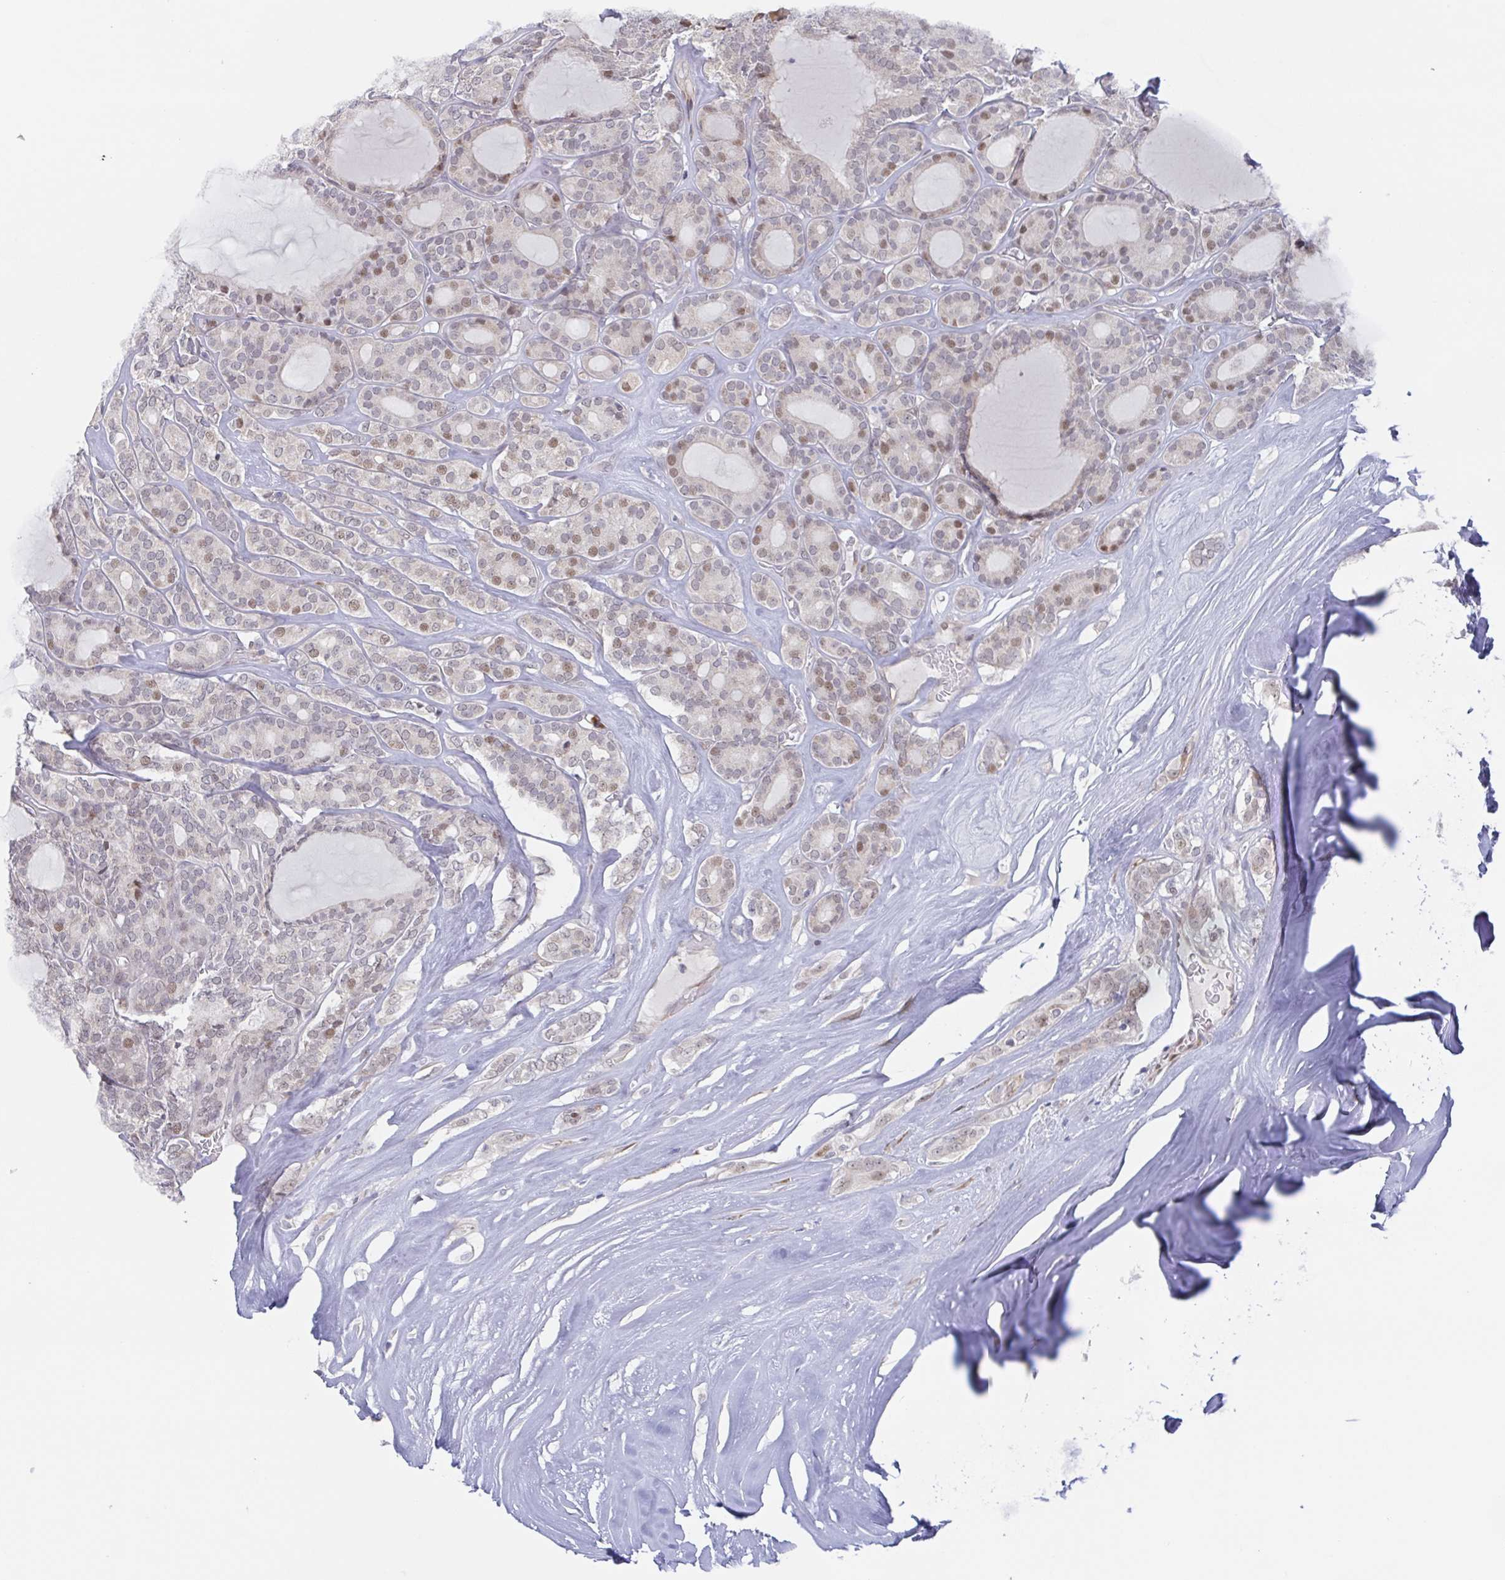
{"staining": {"intensity": "weak", "quantity": "25%-75%", "location": "nuclear"}, "tissue": "thyroid cancer", "cell_type": "Tumor cells", "image_type": "cancer", "snomed": [{"axis": "morphology", "description": "Follicular adenoma carcinoma, NOS"}, {"axis": "topography", "description": "Thyroid gland"}], "caption": "A brown stain highlights weak nuclear expression of a protein in human thyroid cancer (follicular adenoma carcinoma) tumor cells. Immunohistochemistry (ihc) stains the protein in brown and the nuclei are stained blue.", "gene": "POU2F3", "patient": {"sex": "male", "age": 74}}